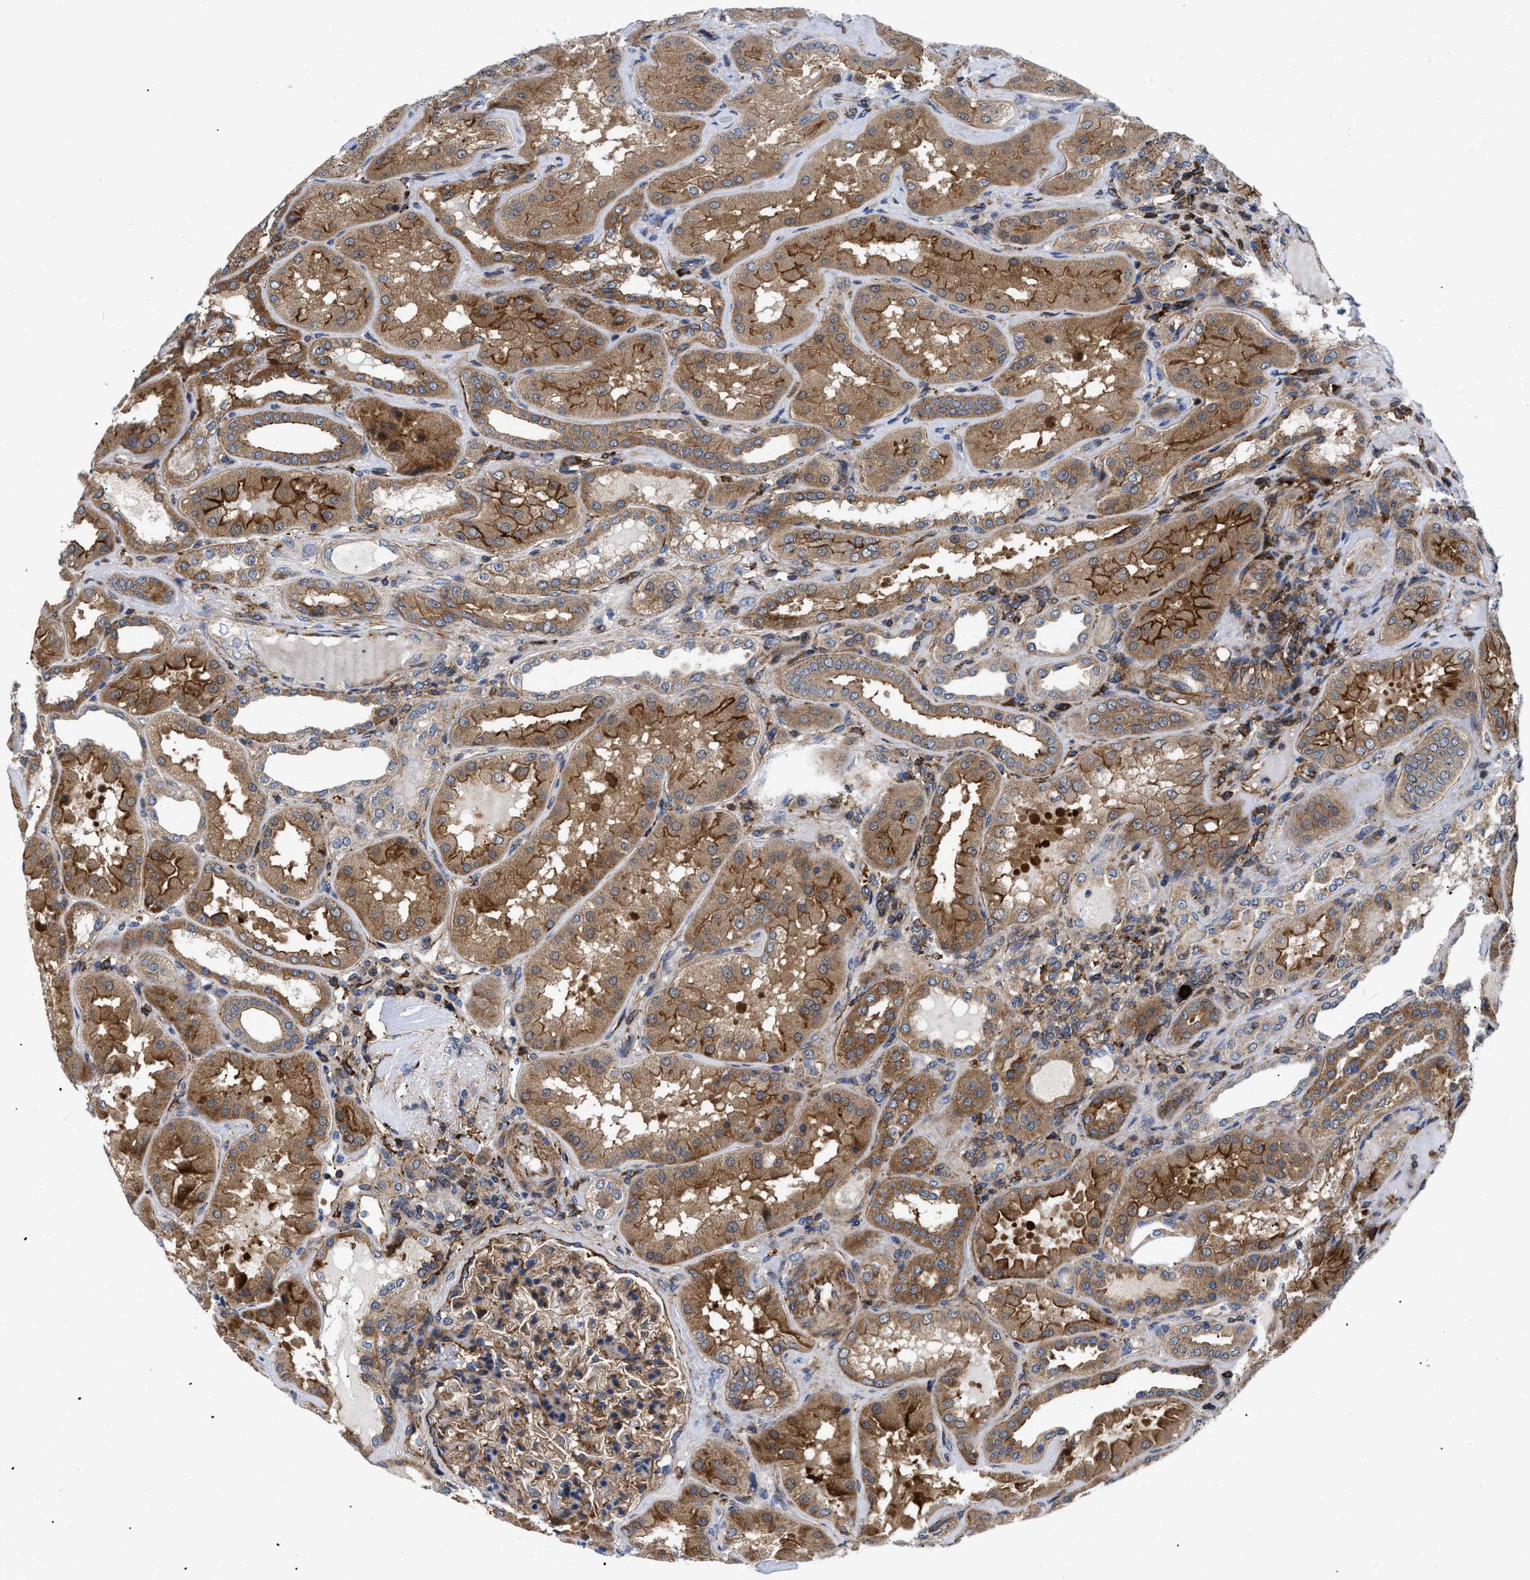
{"staining": {"intensity": "moderate", "quantity": ">75%", "location": "cytoplasmic/membranous"}, "tissue": "kidney", "cell_type": "Cells in glomeruli", "image_type": "normal", "snomed": [{"axis": "morphology", "description": "Normal tissue, NOS"}, {"axis": "topography", "description": "Kidney"}], "caption": "Cells in glomeruli demonstrate medium levels of moderate cytoplasmic/membranous staining in approximately >75% of cells in benign kidney. Immunohistochemistry stains the protein in brown and the nuclei are stained blue.", "gene": "SPAST", "patient": {"sex": "female", "age": 56}}